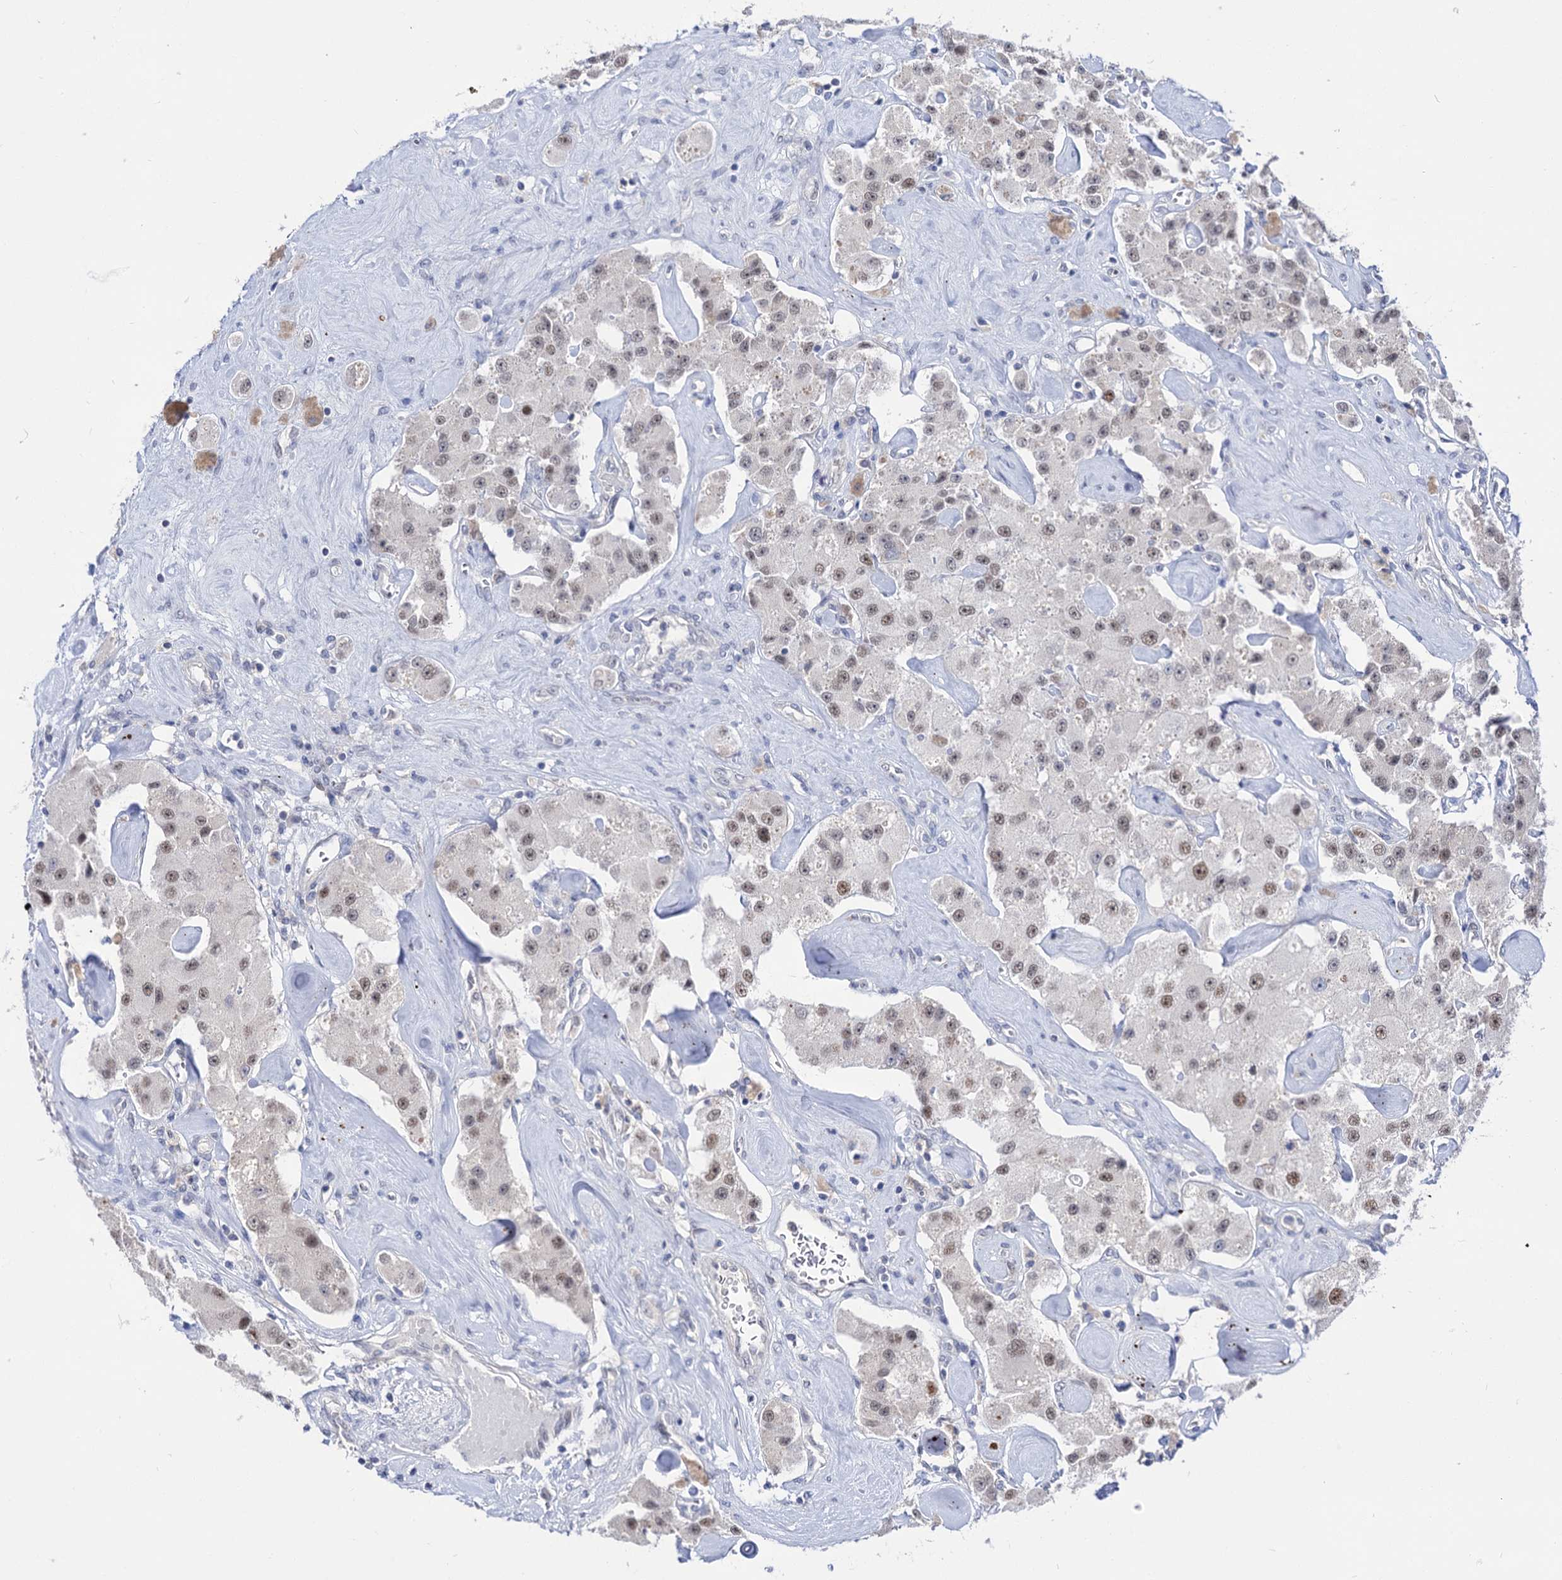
{"staining": {"intensity": "weak", "quantity": ">75%", "location": "nuclear"}, "tissue": "carcinoid", "cell_type": "Tumor cells", "image_type": "cancer", "snomed": [{"axis": "morphology", "description": "Carcinoid, malignant, NOS"}, {"axis": "topography", "description": "Pancreas"}], "caption": "Human carcinoid stained with a brown dye exhibits weak nuclear positive staining in about >75% of tumor cells.", "gene": "NEK10", "patient": {"sex": "male", "age": 41}}